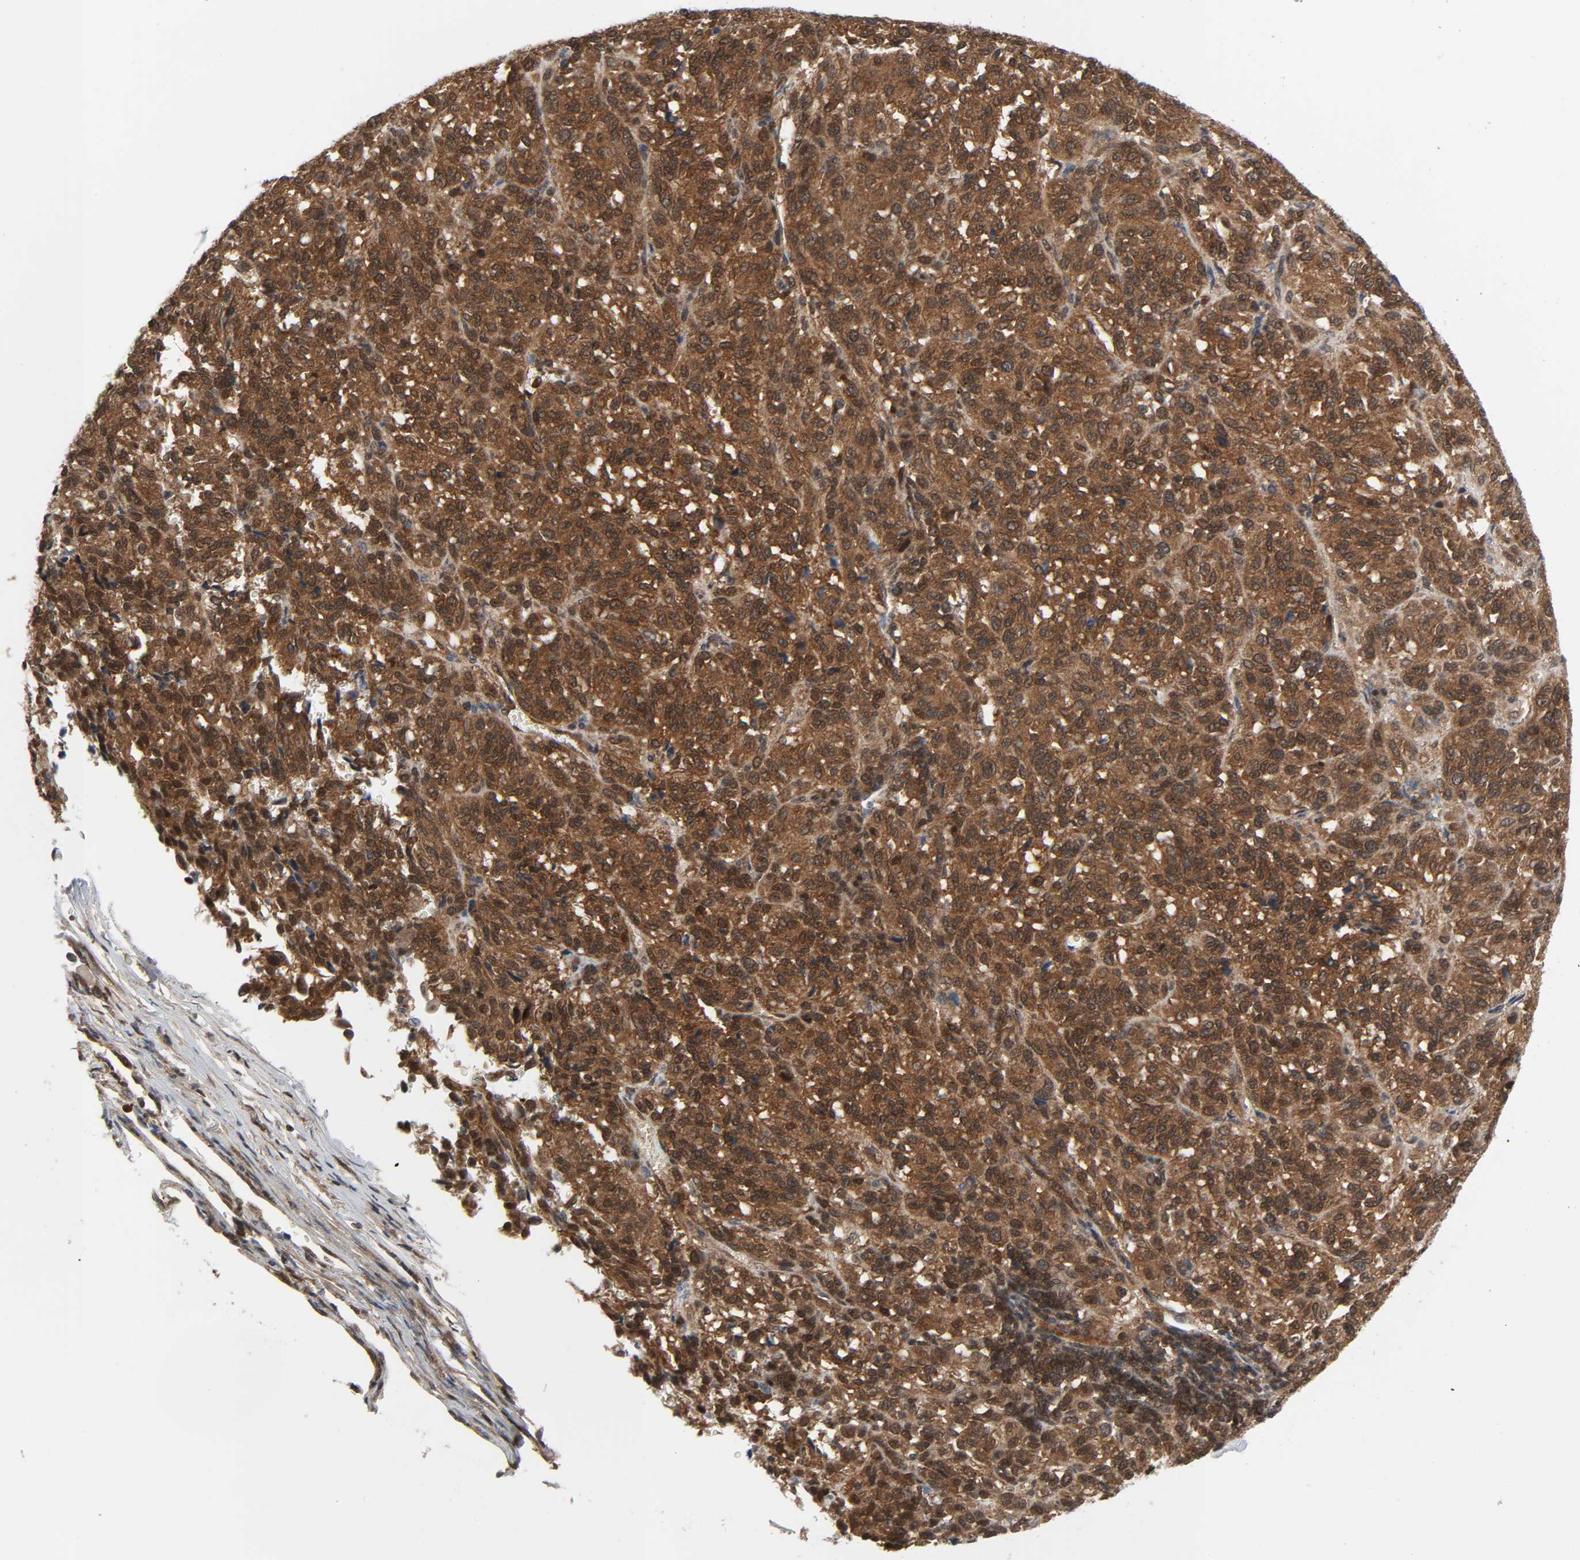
{"staining": {"intensity": "strong", "quantity": ">75%", "location": "cytoplasmic/membranous,nuclear"}, "tissue": "melanoma", "cell_type": "Tumor cells", "image_type": "cancer", "snomed": [{"axis": "morphology", "description": "Malignant melanoma, Metastatic site"}, {"axis": "topography", "description": "Lung"}], "caption": "A brown stain labels strong cytoplasmic/membranous and nuclear expression of a protein in malignant melanoma (metastatic site) tumor cells. (Stains: DAB (3,3'-diaminobenzidine) in brown, nuclei in blue, Microscopy: brightfield microscopy at high magnification).", "gene": "GSK3A", "patient": {"sex": "male", "age": 64}}